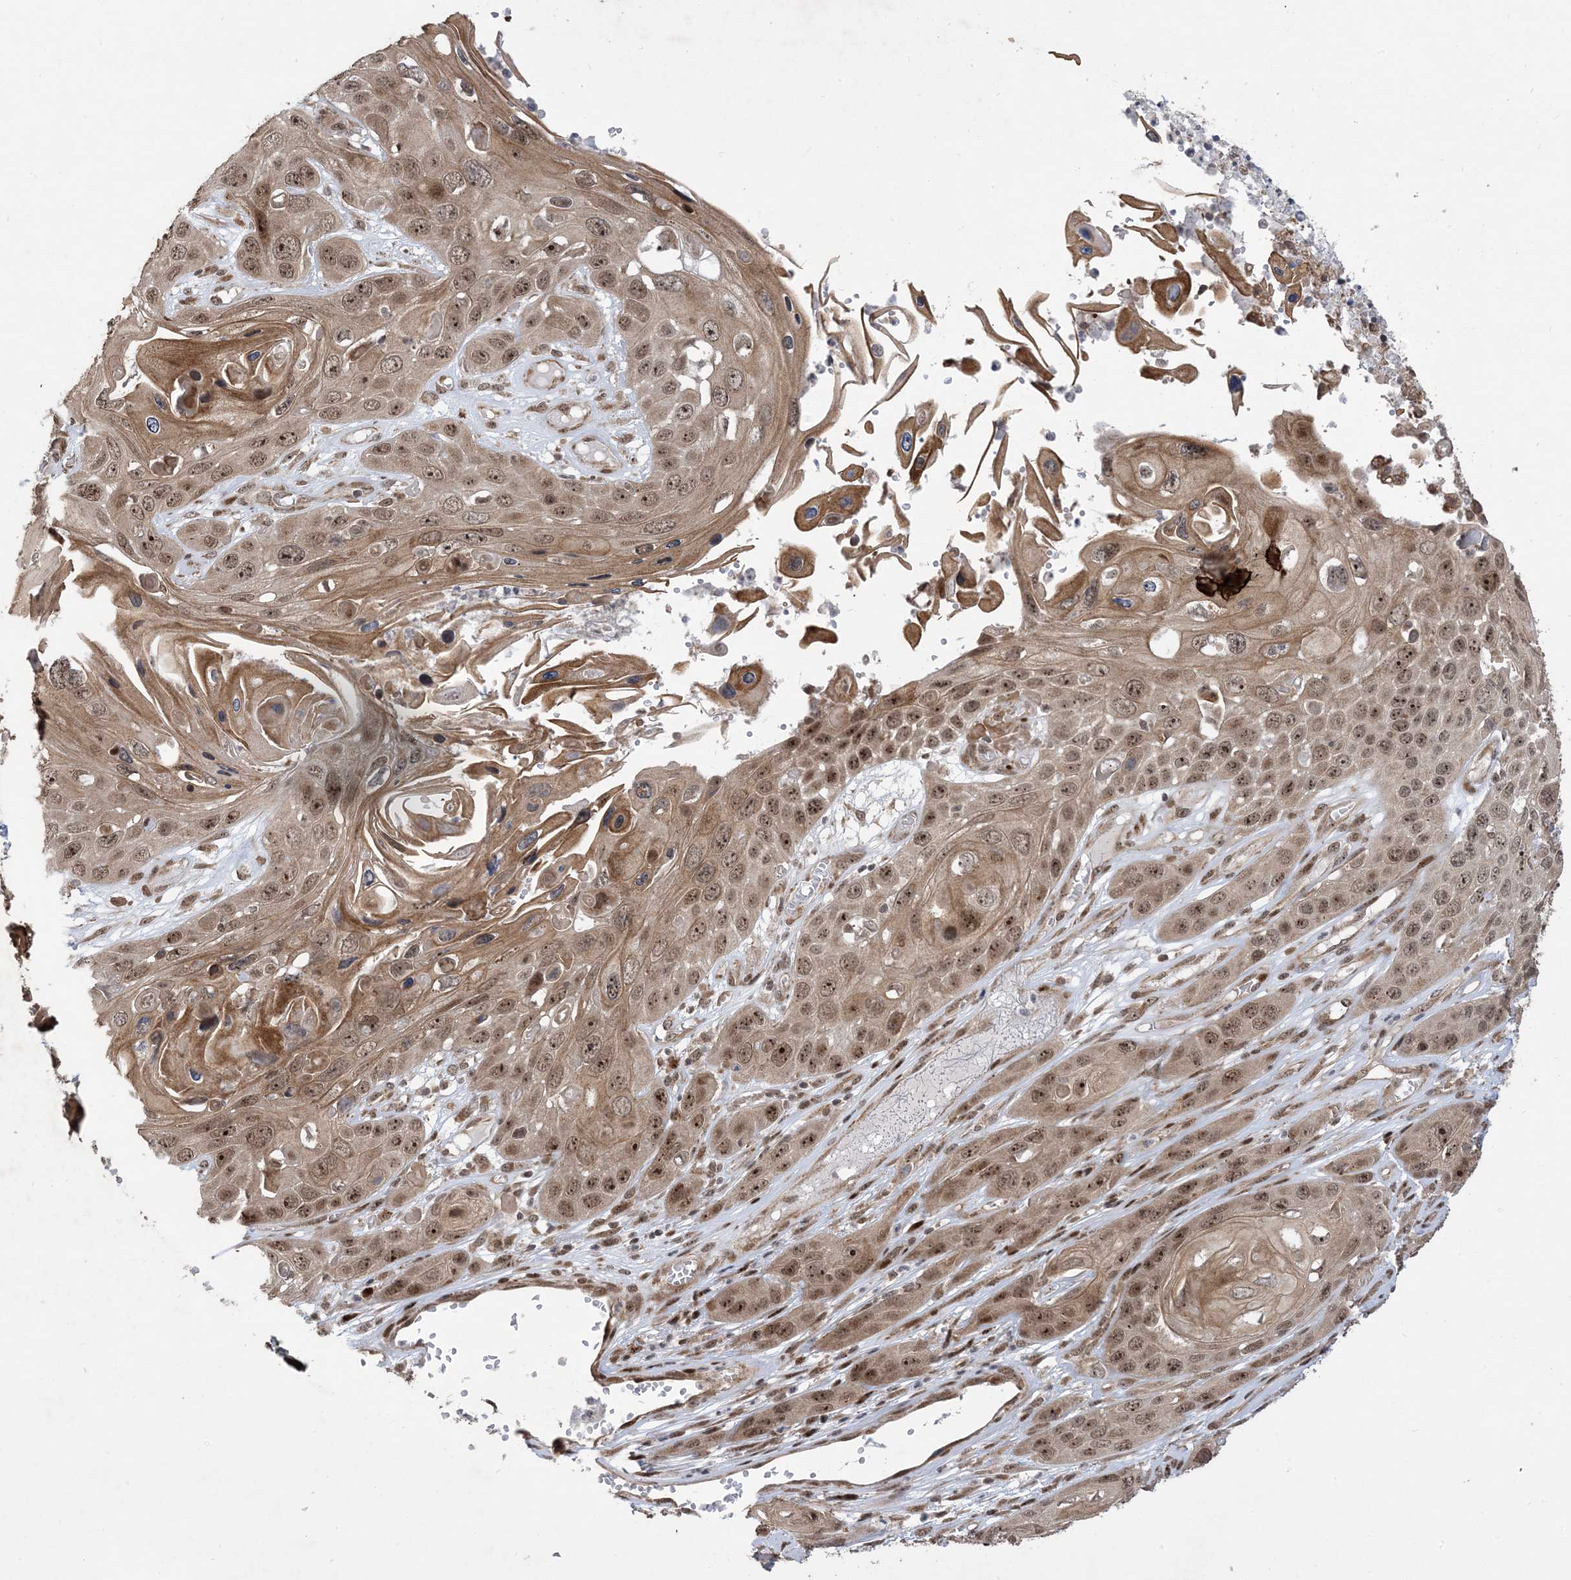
{"staining": {"intensity": "strong", "quantity": ">75%", "location": "cytoplasmic/membranous,nuclear"}, "tissue": "skin cancer", "cell_type": "Tumor cells", "image_type": "cancer", "snomed": [{"axis": "morphology", "description": "Squamous cell carcinoma, NOS"}, {"axis": "topography", "description": "Skin"}], "caption": "Immunohistochemistry photomicrograph of neoplastic tissue: human skin squamous cell carcinoma stained using immunohistochemistry reveals high levels of strong protein expression localized specifically in the cytoplasmic/membranous and nuclear of tumor cells, appearing as a cytoplasmic/membranous and nuclear brown color.", "gene": "FAM9B", "patient": {"sex": "male", "age": 55}}